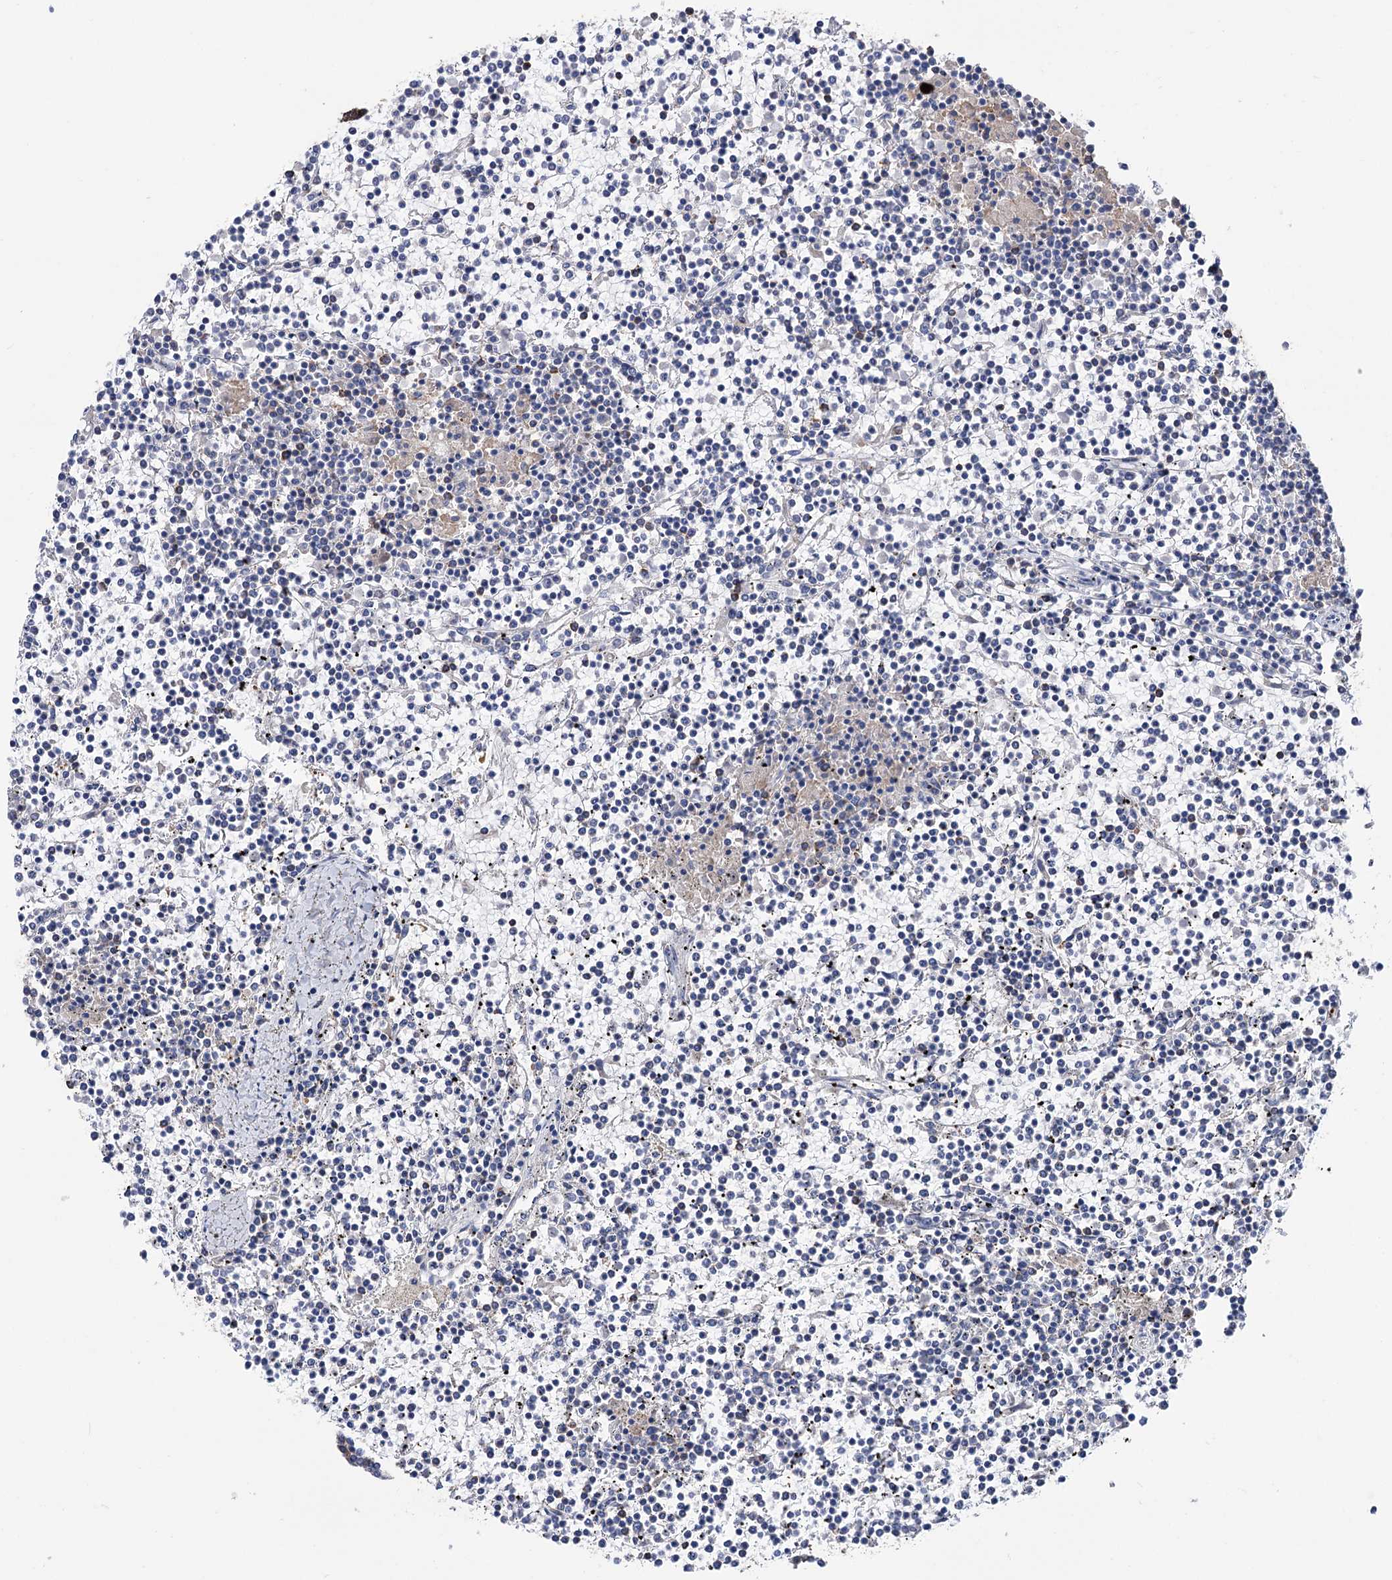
{"staining": {"intensity": "negative", "quantity": "none", "location": "none"}, "tissue": "lymphoma", "cell_type": "Tumor cells", "image_type": "cancer", "snomed": [{"axis": "morphology", "description": "Malignant lymphoma, non-Hodgkin's type, Low grade"}, {"axis": "topography", "description": "Spleen"}], "caption": "Immunohistochemistry (IHC) of human lymphoma displays no staining in tumor cells.", "gene": "BBS4", "patient": {"sex": "female", "age": 19}}